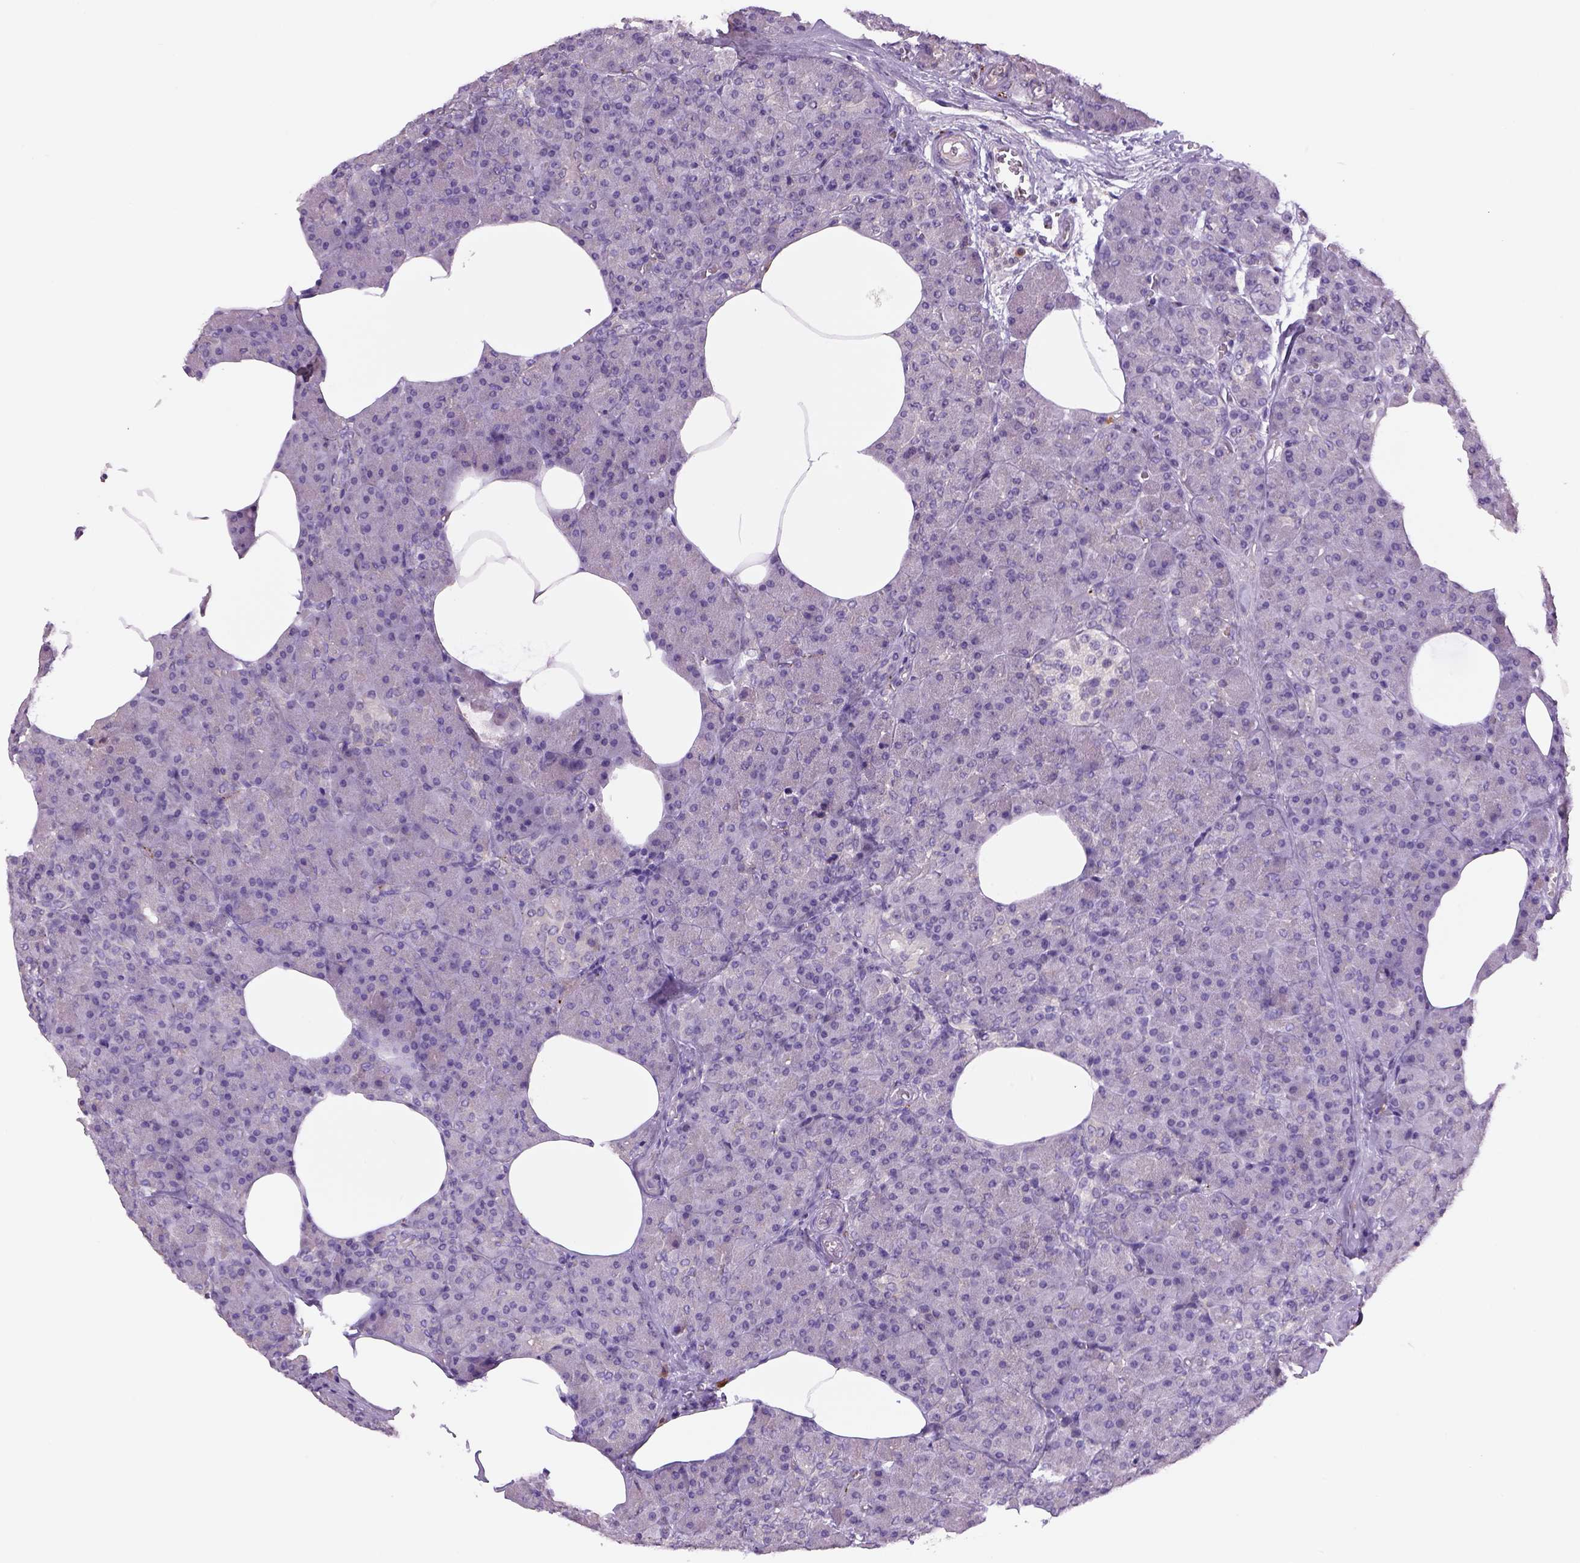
{"staining": {"intensity": "negative", "quantity": "none", "location": "none"}, "tissue": "pancreas", "cell_type": "Exocrine glandular cells", "image_type": "normal", "snomed": [{"axis": "morphology", "description": "Normal tissue, NOS"}, {"axis": "topography", "description": "Pancreas"}], "caption": "A micrograph of pancreas stained for a protein exhibits no brown staining in exocrine glandular cells. Brightfield microscopy of IHC stained with DAB (brown) and hematoxylin (blue), captured at high magnification.", "gene": "DBH", "patient": {"sex": "female", "age": 45}}